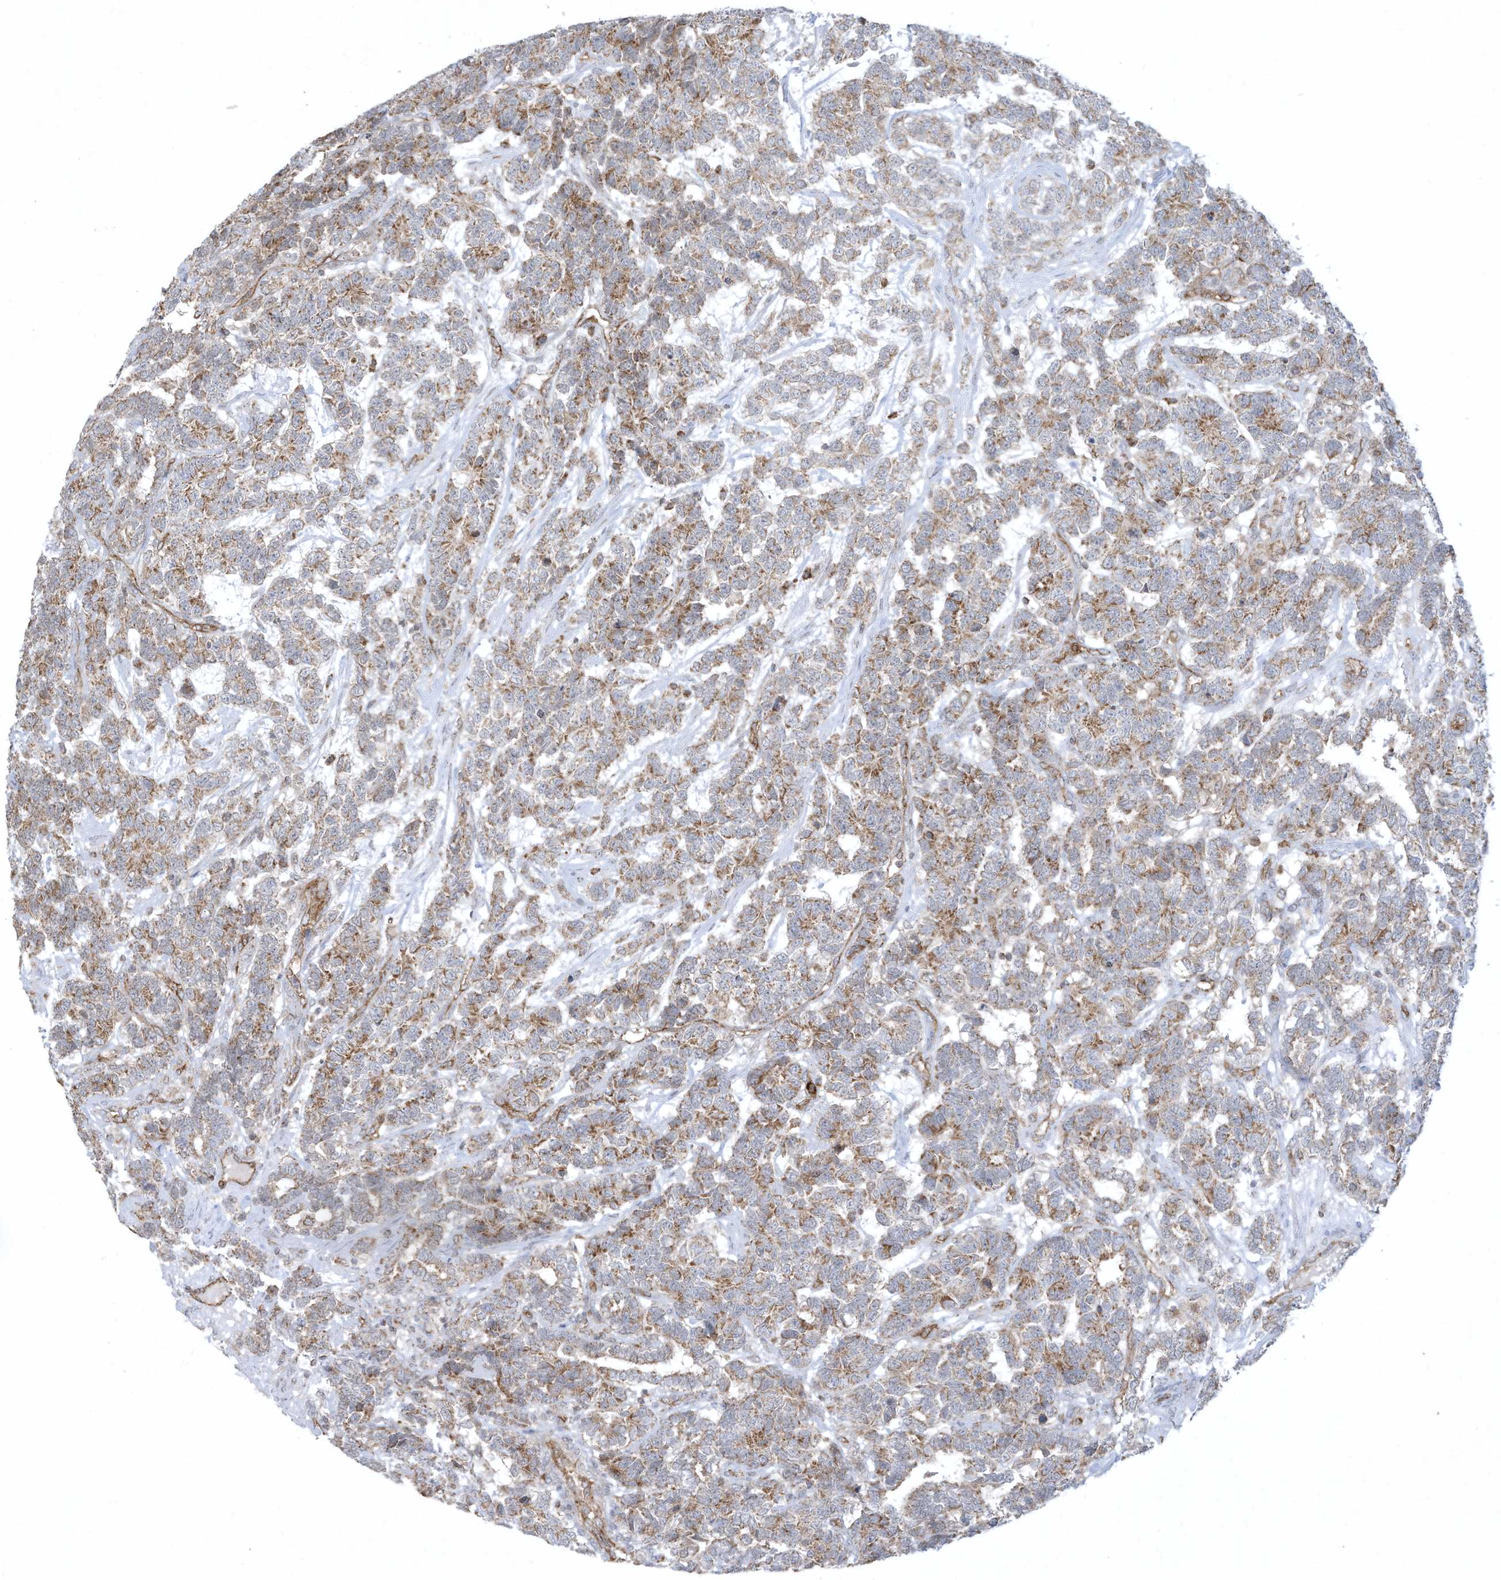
{"staining": {"intensity": "moderate", "quantity": ">75%", "location": "cytoplasmic/membranous"}, "tissue": "testis cancer", "cell_type": "Tumor cells", "image_type": "cancer", "snomed": [{"axis": "morphology", "description": "Carcinoma, Embryonal, NOS"}, {"axis": "topography", "description": "Testis"}], "caption": "Tumor cells display medium levels of moderate cytoplasmic/membranous staining in approximately >75% of cells in embryonal carcinoma (testis).", "gene": "CHRNA4", "patient": {"sex": "male", "age": 26}}